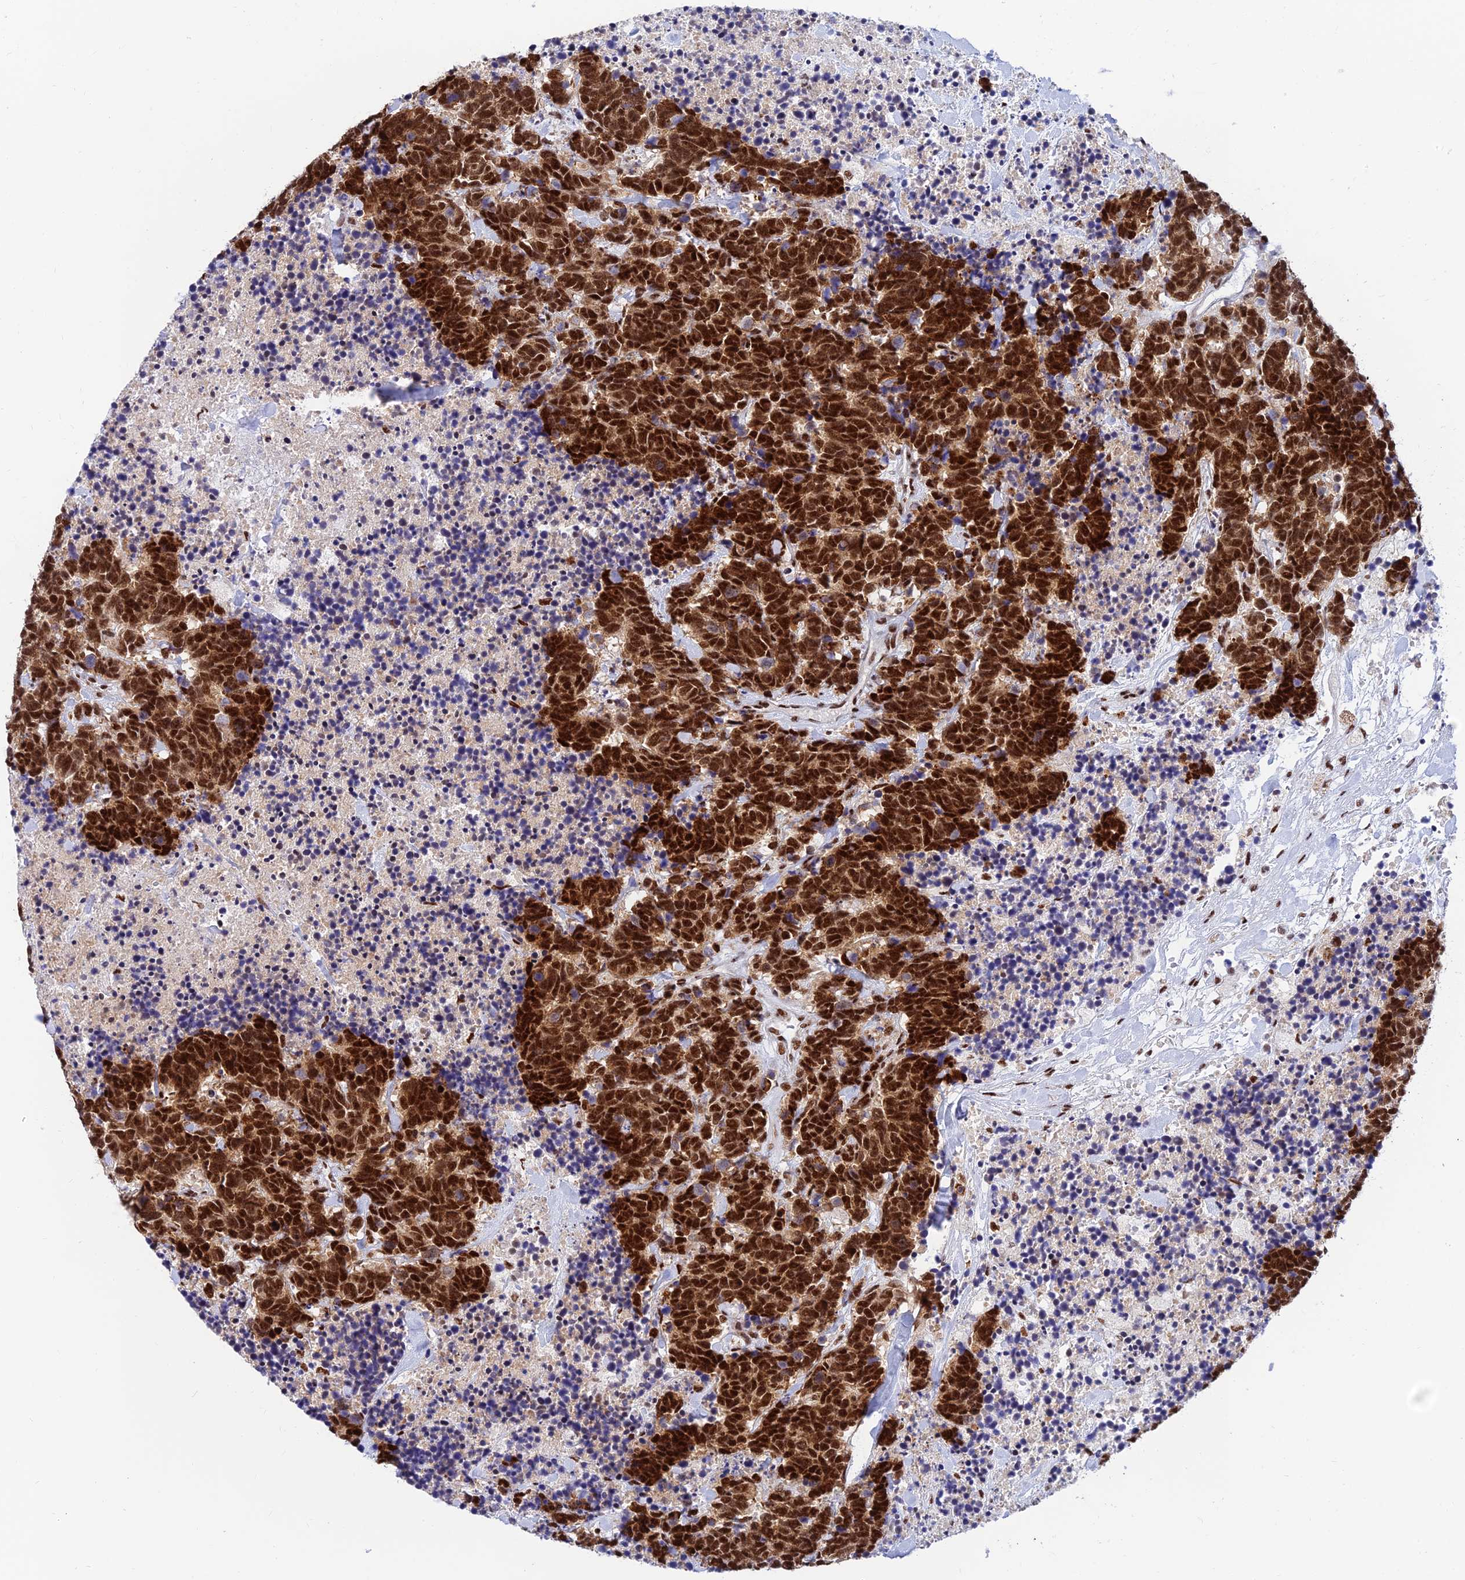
{"staining": {"intensity": "strong", "quantity": ">75%", "location": "nuclear"}, "tissue": "carcinoid", "cell_type": "Tumor cells", "image_type": "cancer", "snomed": [{"axis": "morphology", "description": "Carcinoma, NOS"}, {"axis": "morphology", "description": "Carcinoid, malignant, NOS"}, {"axis": "topography", "description": "Prostate"}], "caption": "IHC of human carcinoid demonstrates high levels of strong nuclear positivity in approximately >75% of tumor cells. (DAB (3,3'-diaminobenzidine) = brown stain, brightfield microscopy at high magnification).", "gene": "USP22", "patient": {"sex": "male", "age": 57}}